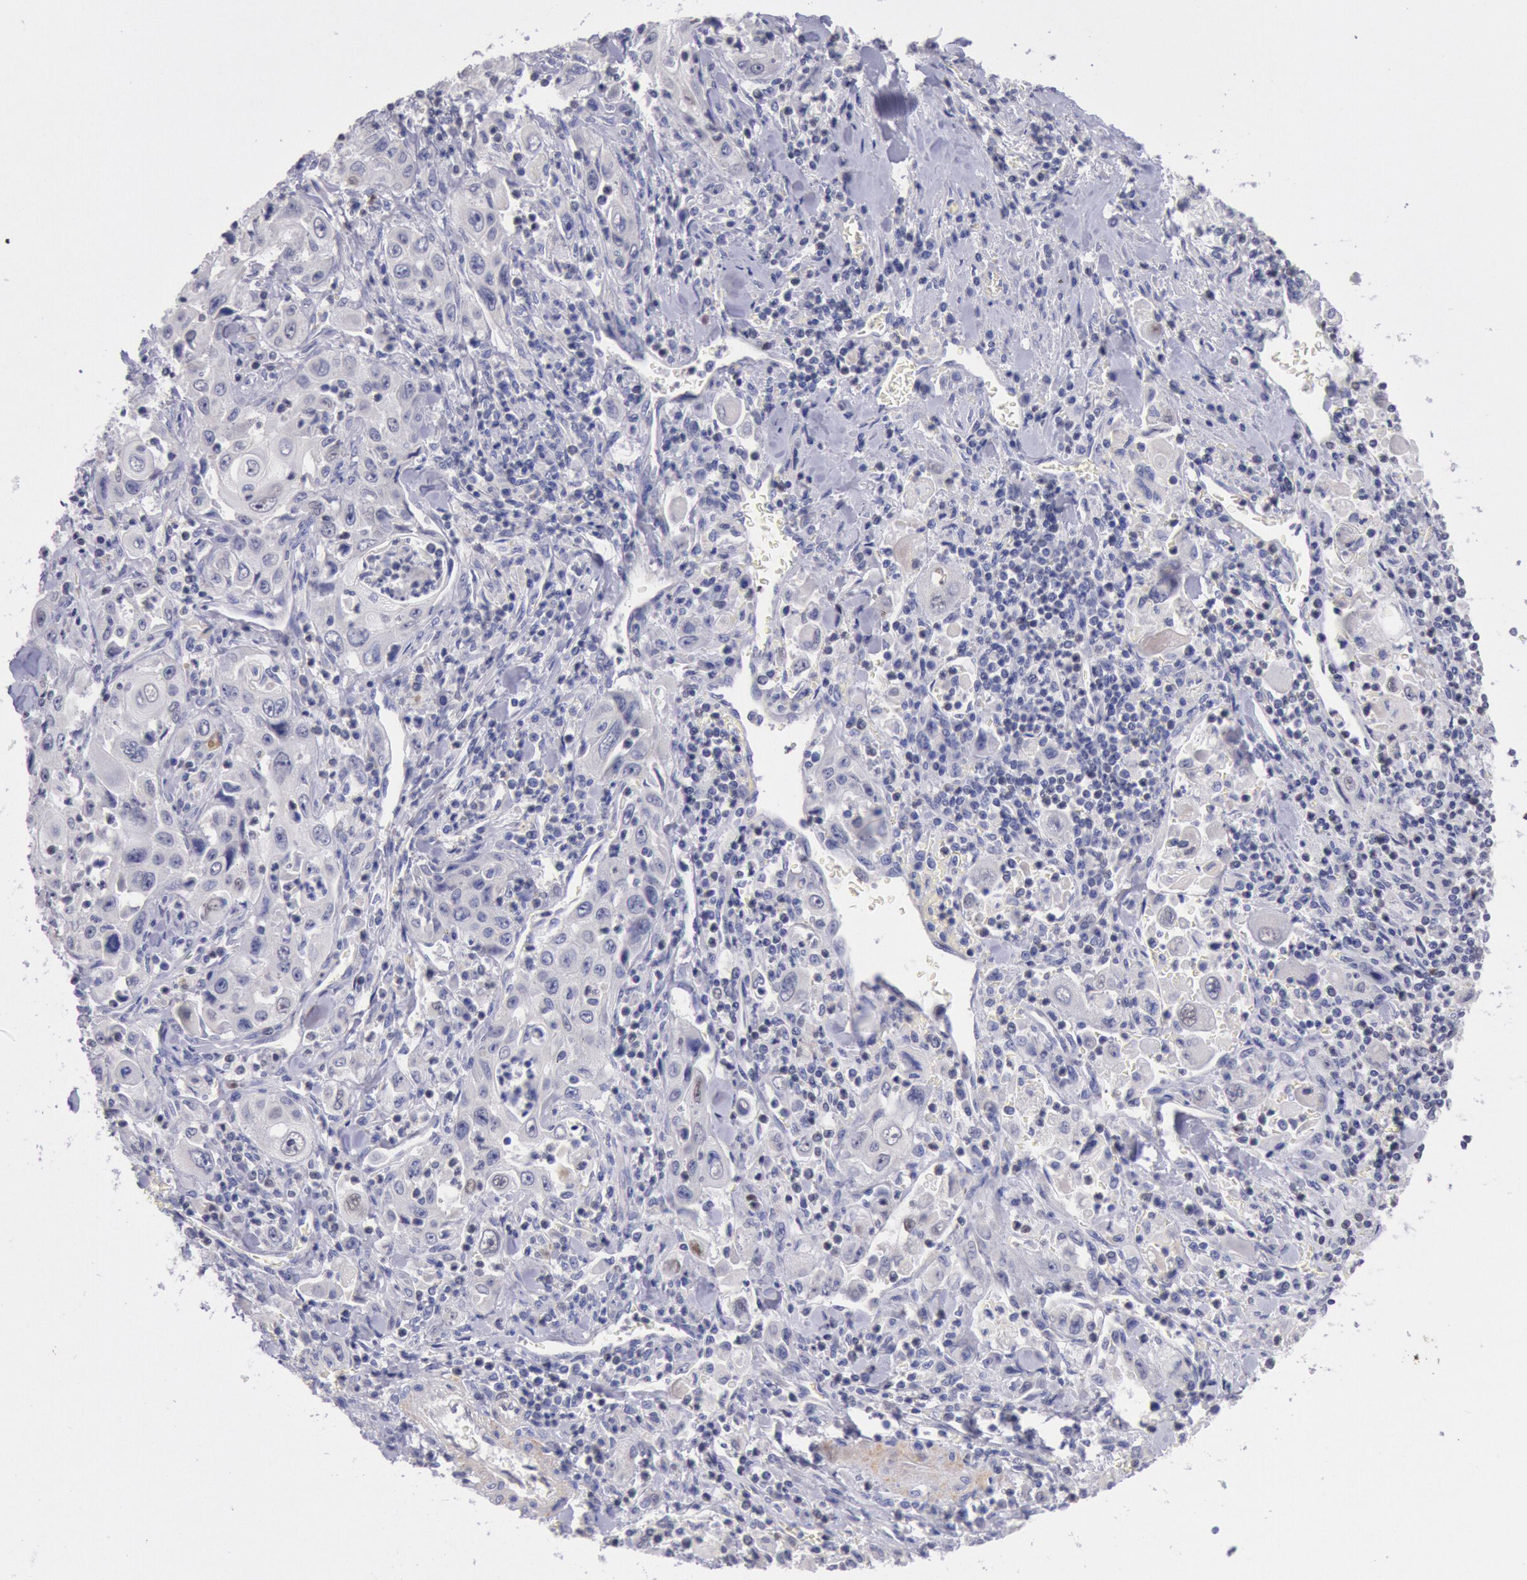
{"staining": {"intensity": "negative", "quantity": "none", "location": "none"}, "tissue": "pancreatic cancer", "cell_type": "Tumor cells", "image_type": "cancer", "snomed": [{"axis": "morphology", "description": "Adenocarcinoma, NOS"}, {"axis": "topography", "description": "Pancreas"}], "caption": "Tumor cells are negative for protein expression in human pancreatic cancer.", "gene": "RPS6KA5", "patient": {"sex": "male", "age": 70}}